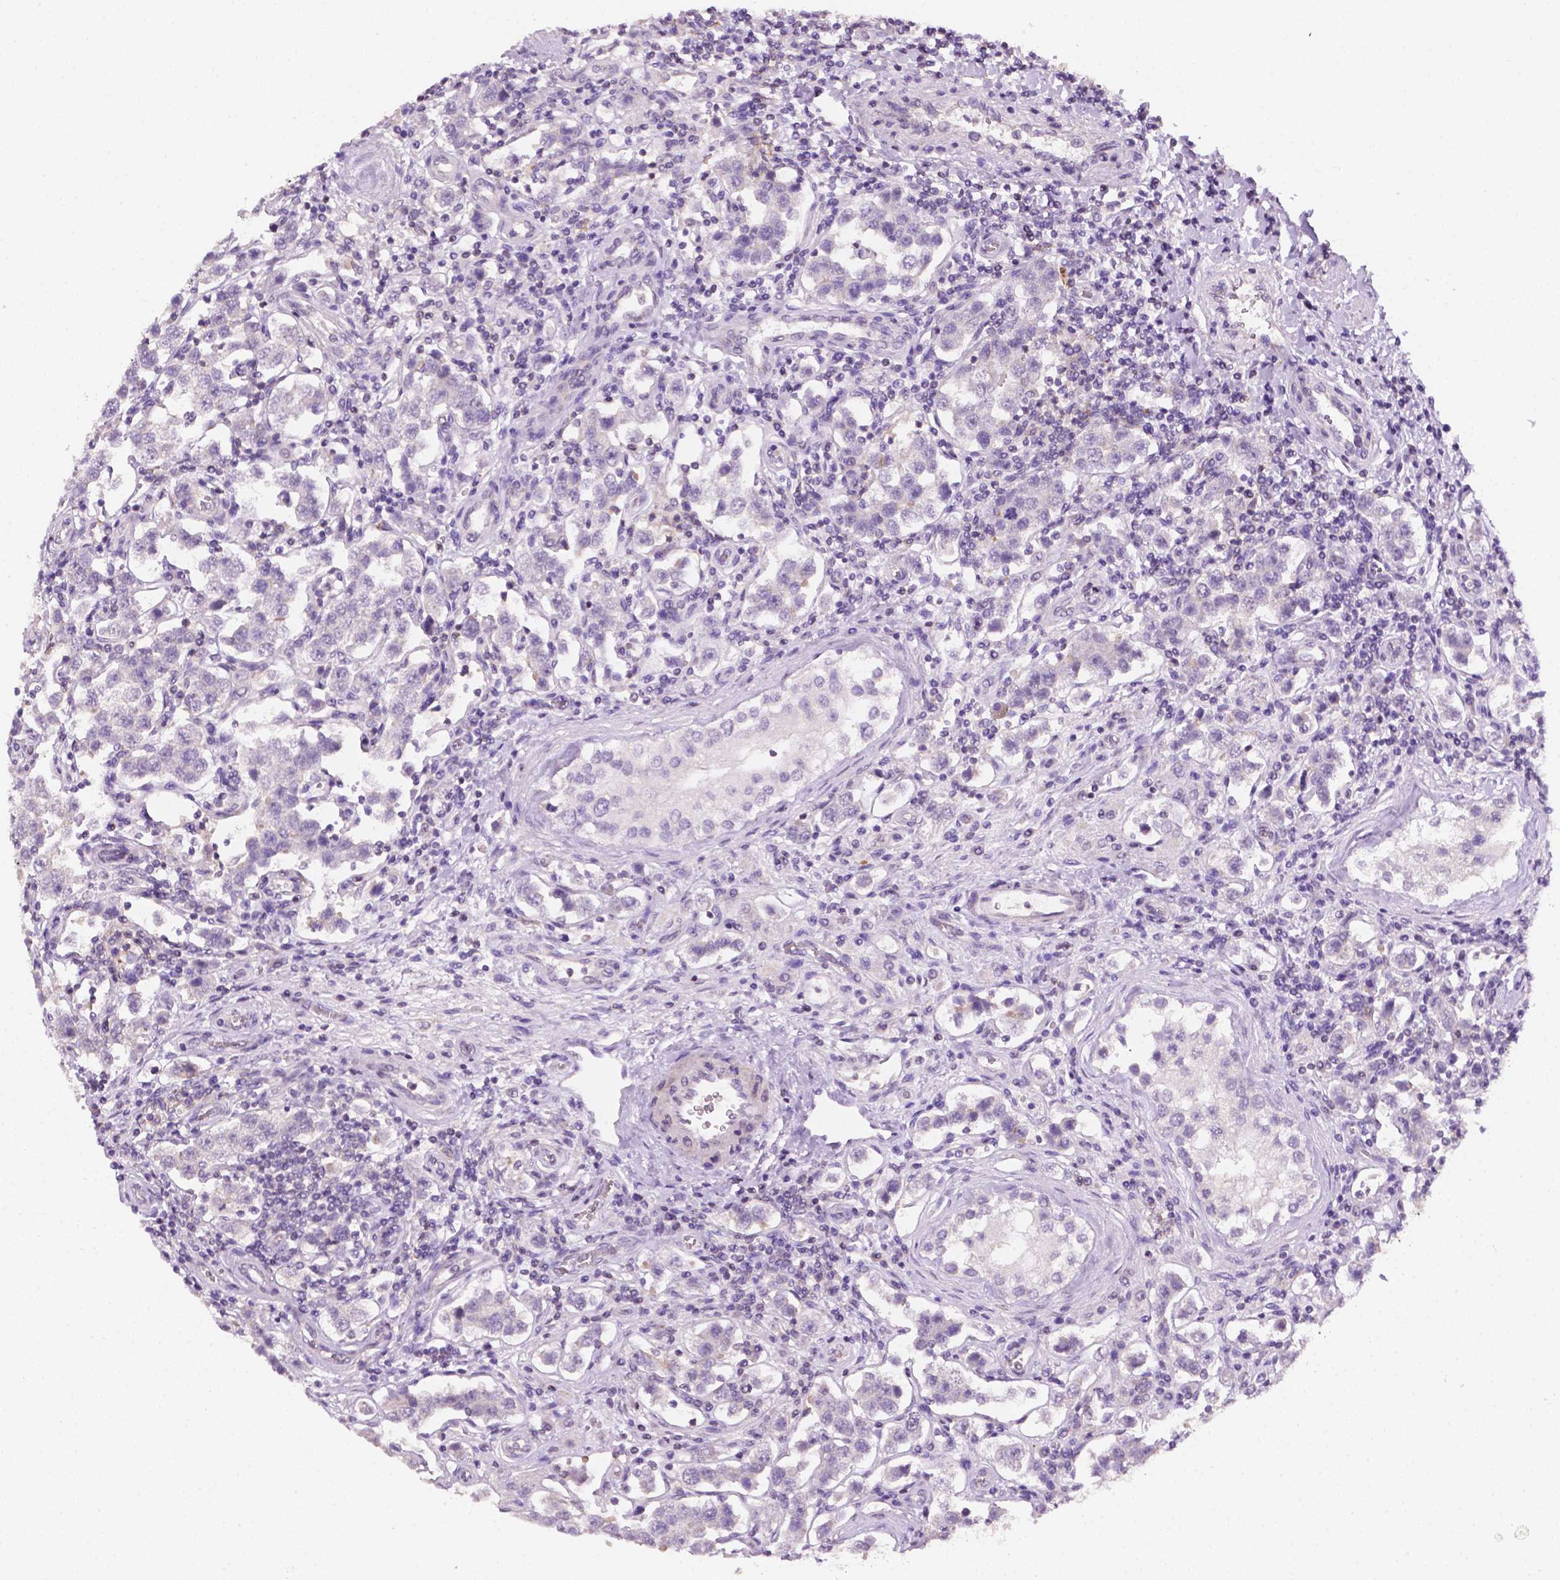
{"staining": {"intensity": "negative", "quantity": "none", "location": "none"}, "tissue": "testis cancer", "cell_type": "Tumor cells", "image_type": "cancer", "snomed": [{"axis": "morphology", "description": "Seminoma, NOS"}, {"axis": "topography", "description": "Testis"}], "caption": "Tumor cells show no significant protein positivity in testis cancer (seminoma).", "gene": "EGFR", "patient": {"sex": "male", "age": 37}}